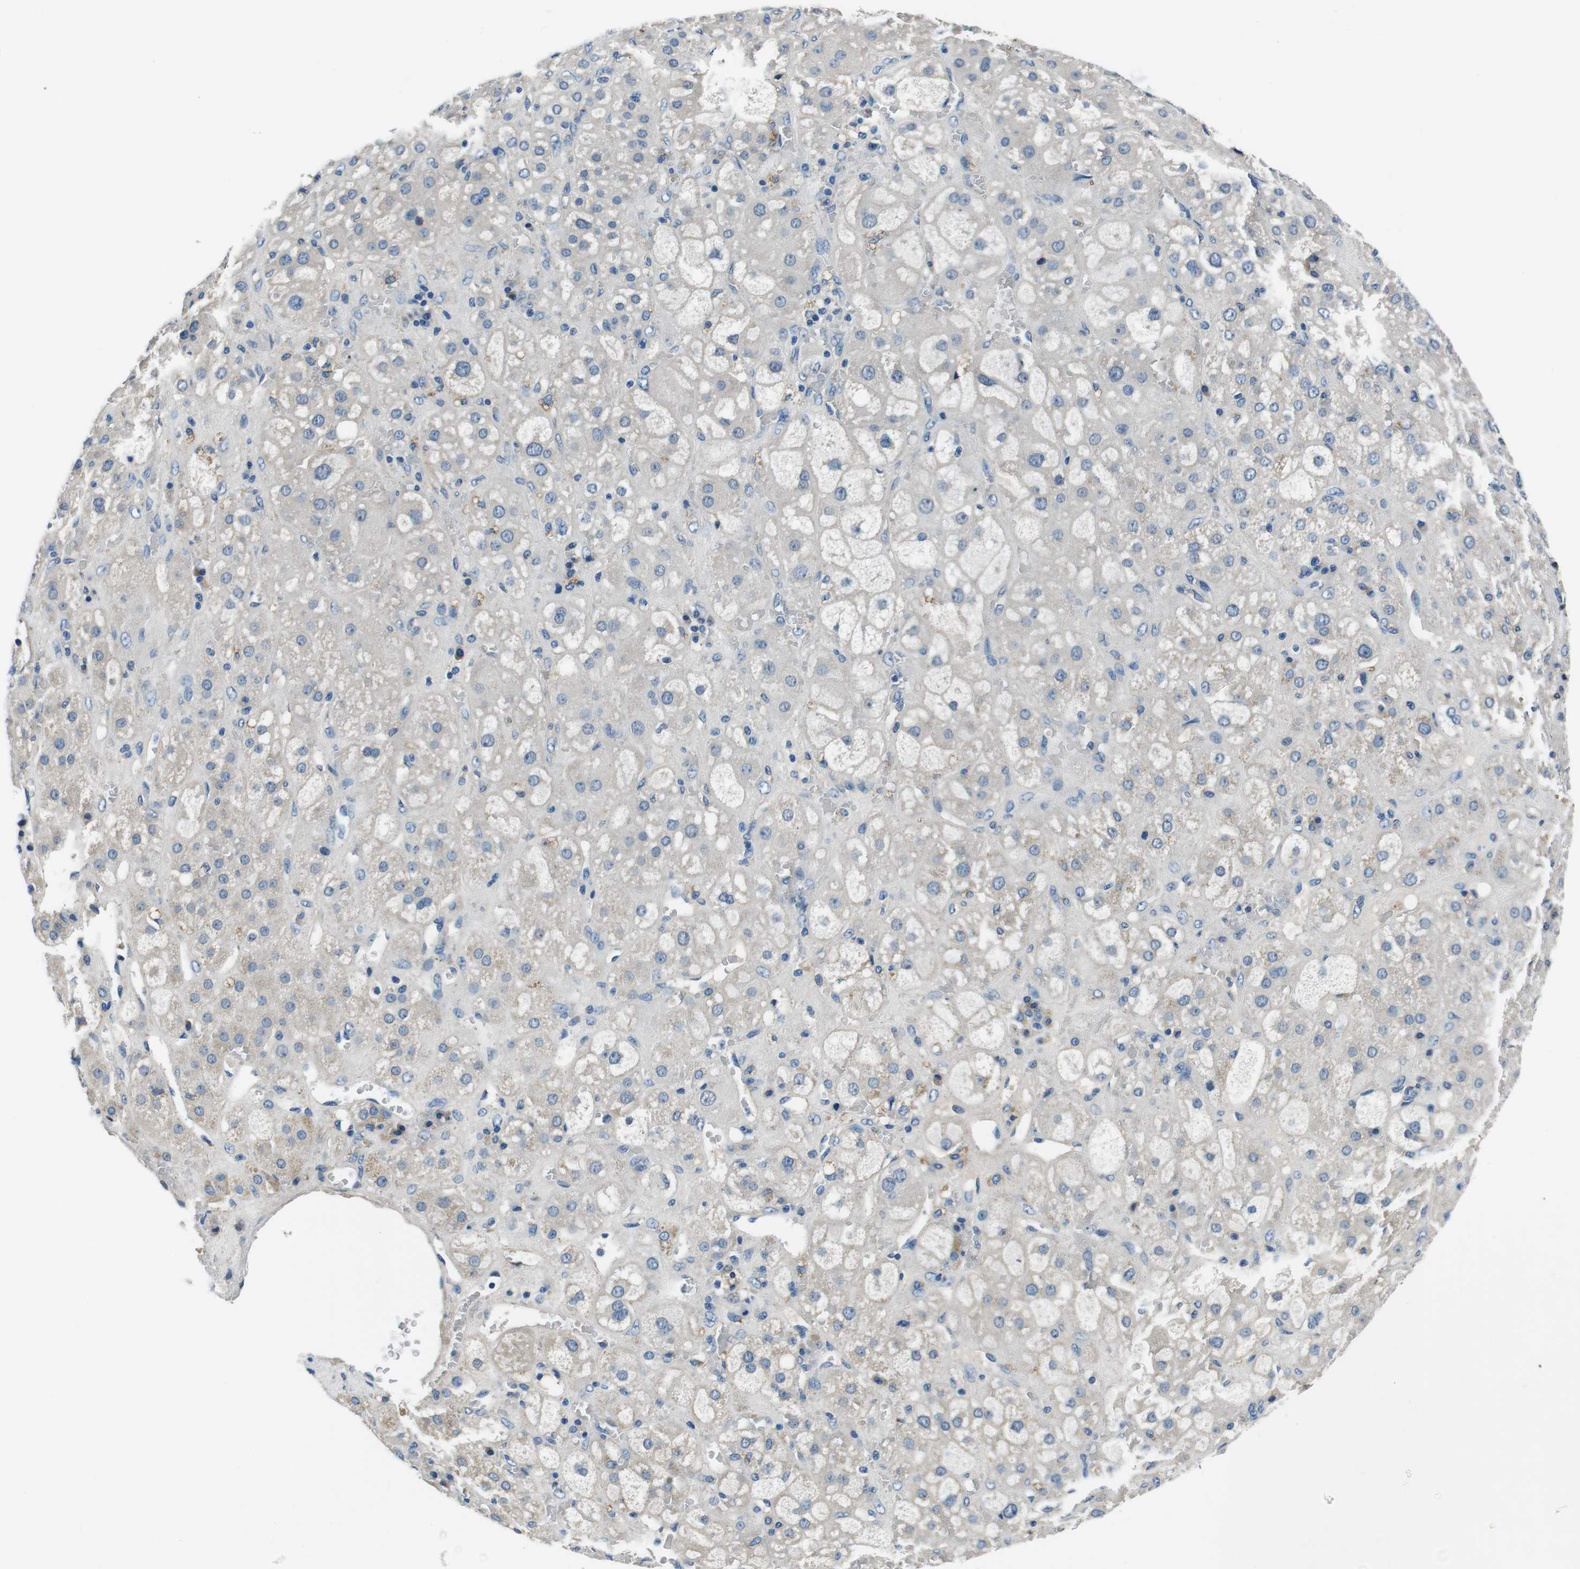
{"staining": {"intensity": "moderate", "quantity": "<25%", "location": "cytoplasmic/membranous"}, "tissue": "adrenal gland", "cell_type": "Glandular cells", "image_type": "normal", "snomed": [{"axis": "morphology", "description": "Normal tissue, NOS"}, {"axis": "topography", "description": "Adrenal gland"}], "caption": "An immunohistochemistry micrograph of normal tissue is shown. Protein staining in brown shows moderate cytoplasmic/membranous positivity in adrenal gland within glandular cells.", "gene": "CASQ1", "patient": {"sex": "female", "age": 47}}